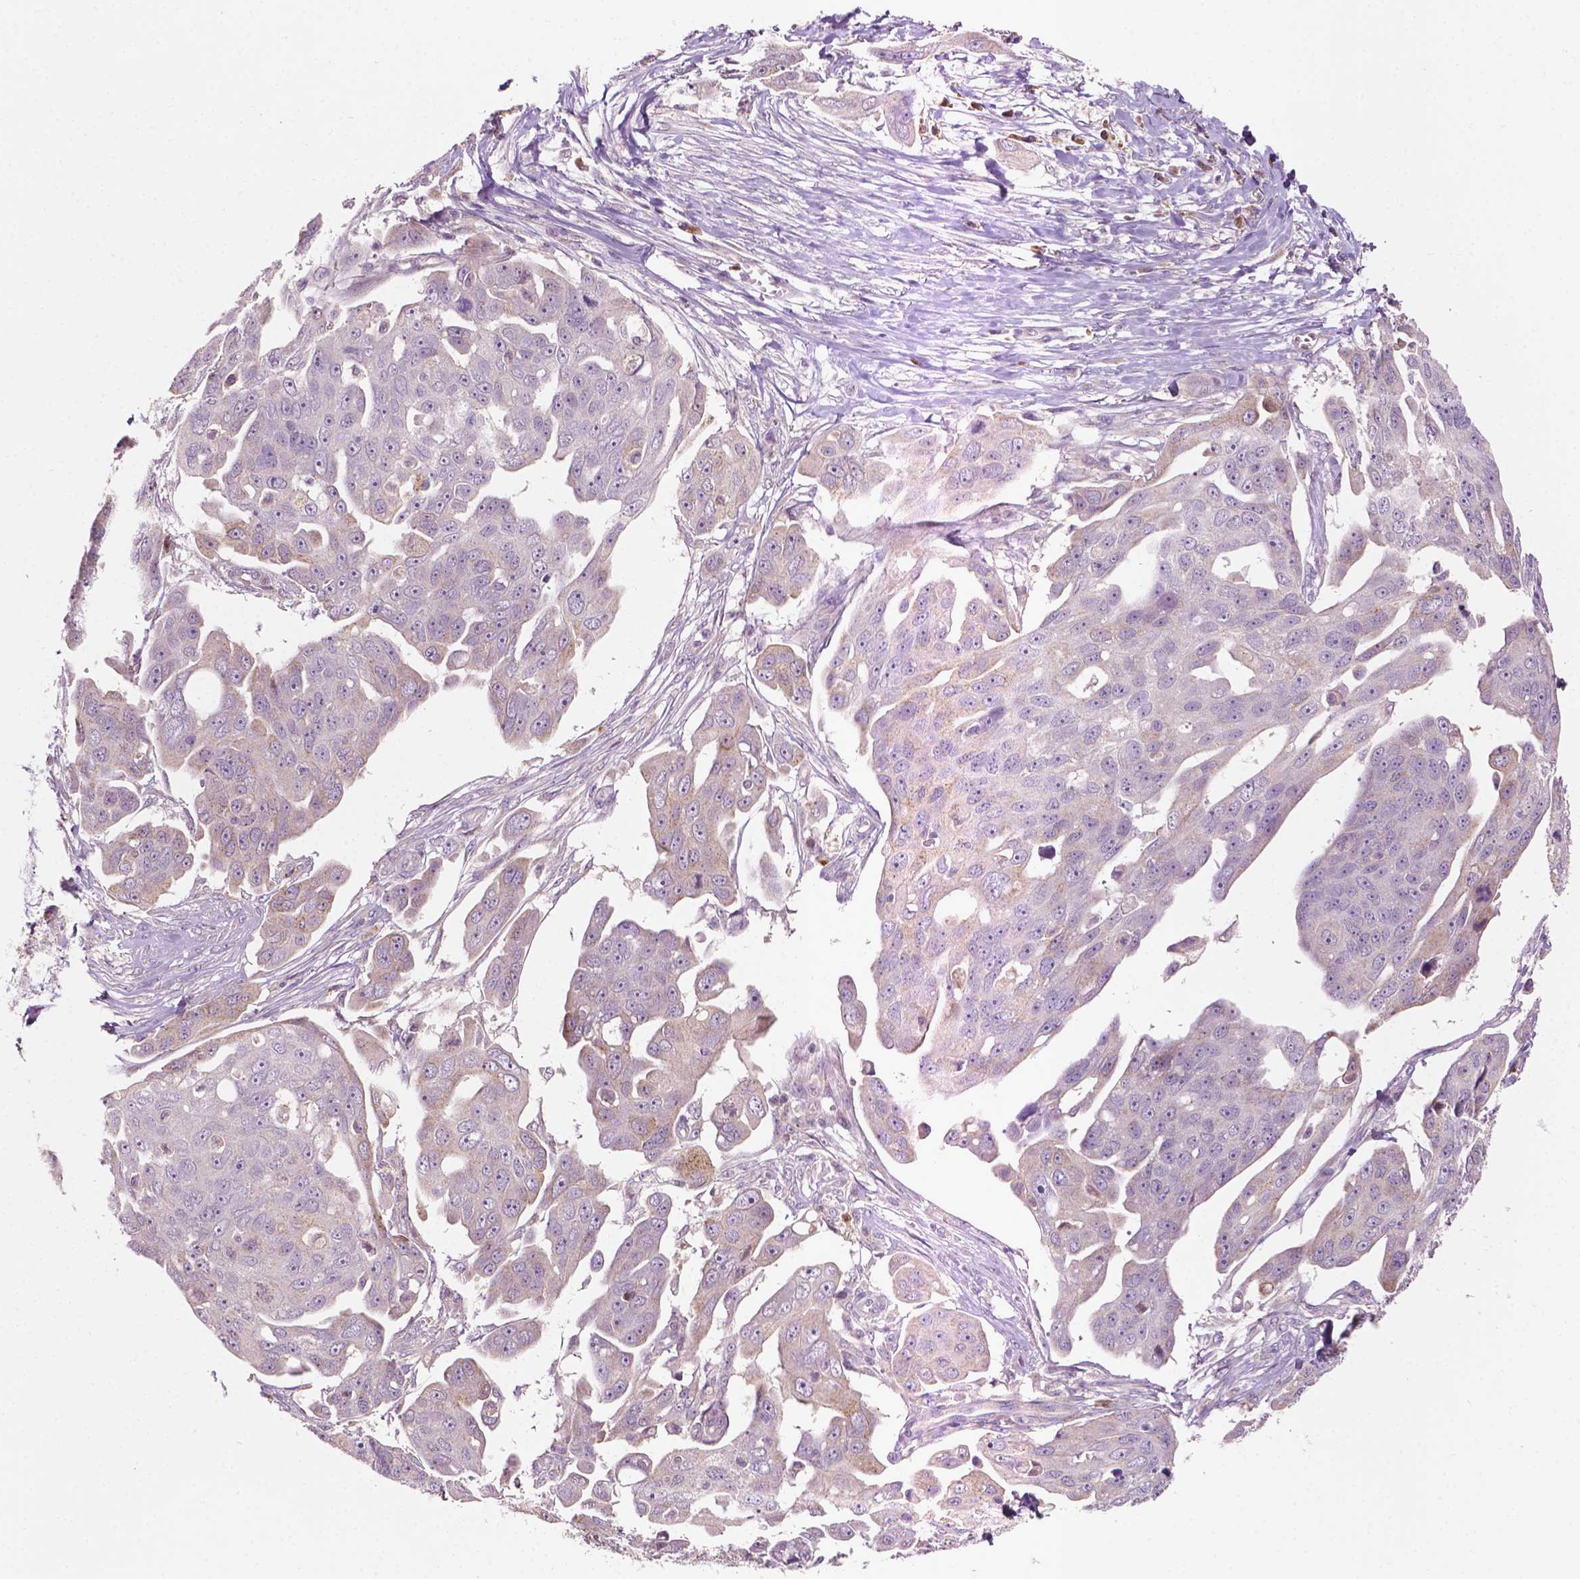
{"staining": {"intensity": "weak", "quantity": "<25%", "location": "cytoplasmic/membranous"}, "tissue": "ovarian cancer", "cell_type": "Tumor cells", "image_type": "cancer", "snomed": [{"axis": "morphology", "description": "Carcinoma, endometroid"}, {"axis": "topography", "description": "Ovary"}], "caption": "Tumor cells show no significant expression in ovarian endometroid carcinoma.", "gene": "EBAG9", "patient": {"sex": "female", "age": 70}}